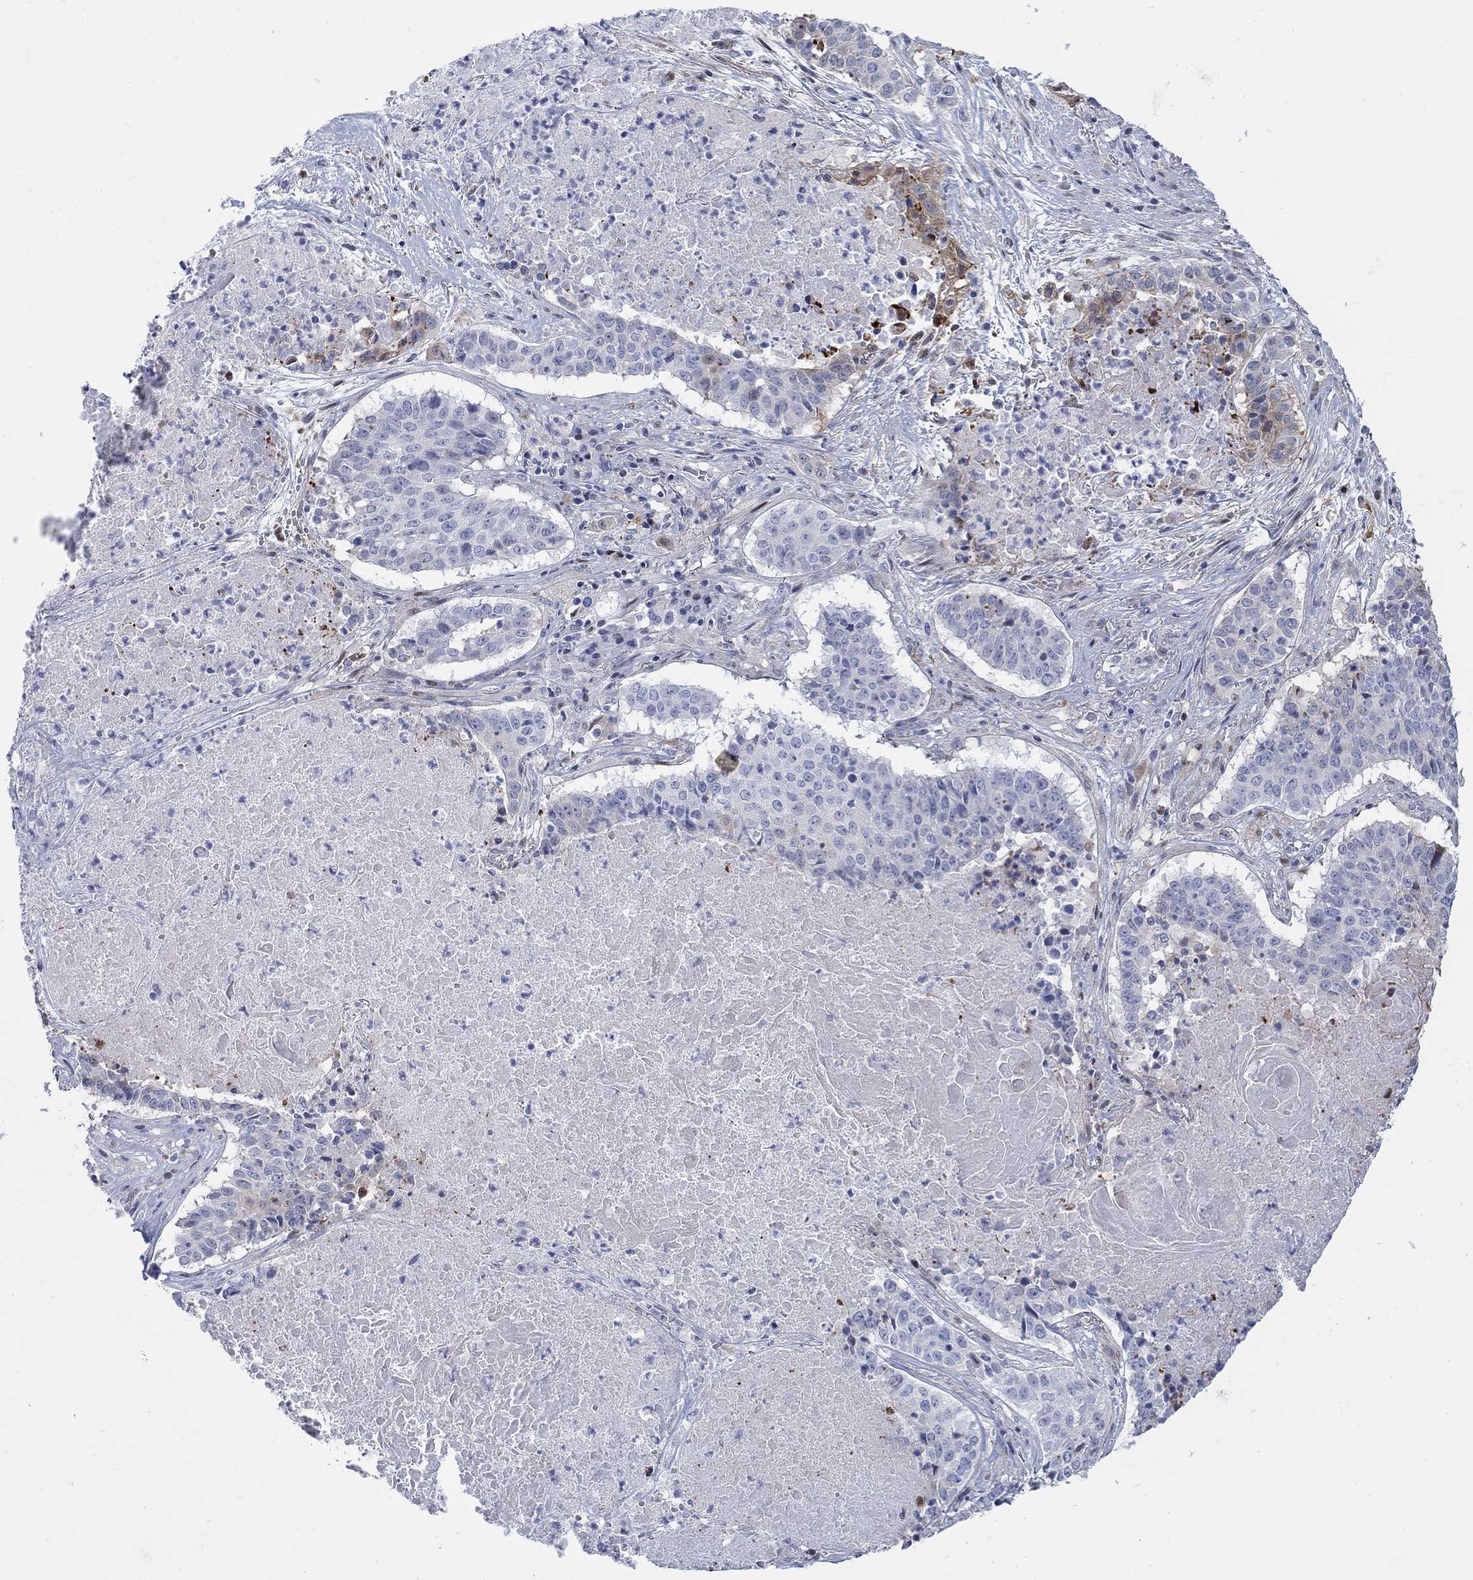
{"staining": {"intensity": "negative", "quantity": "none", "location": "none"}, "tissue": "lung cancer", "cell_type": "Tumor cells", "image_type": "cancer", "snomed": [{"axis": "morphology", "description": "Squamous cell carcinoma, NOS"}, {"axis": "topography", "description": "Lung"}], "caption": "Immunohistochemical staining of human lung cancer shows no significant expression in tumor cells.", "gene": "MYO3A", "patient": {"sex": "male", "age": 64}}